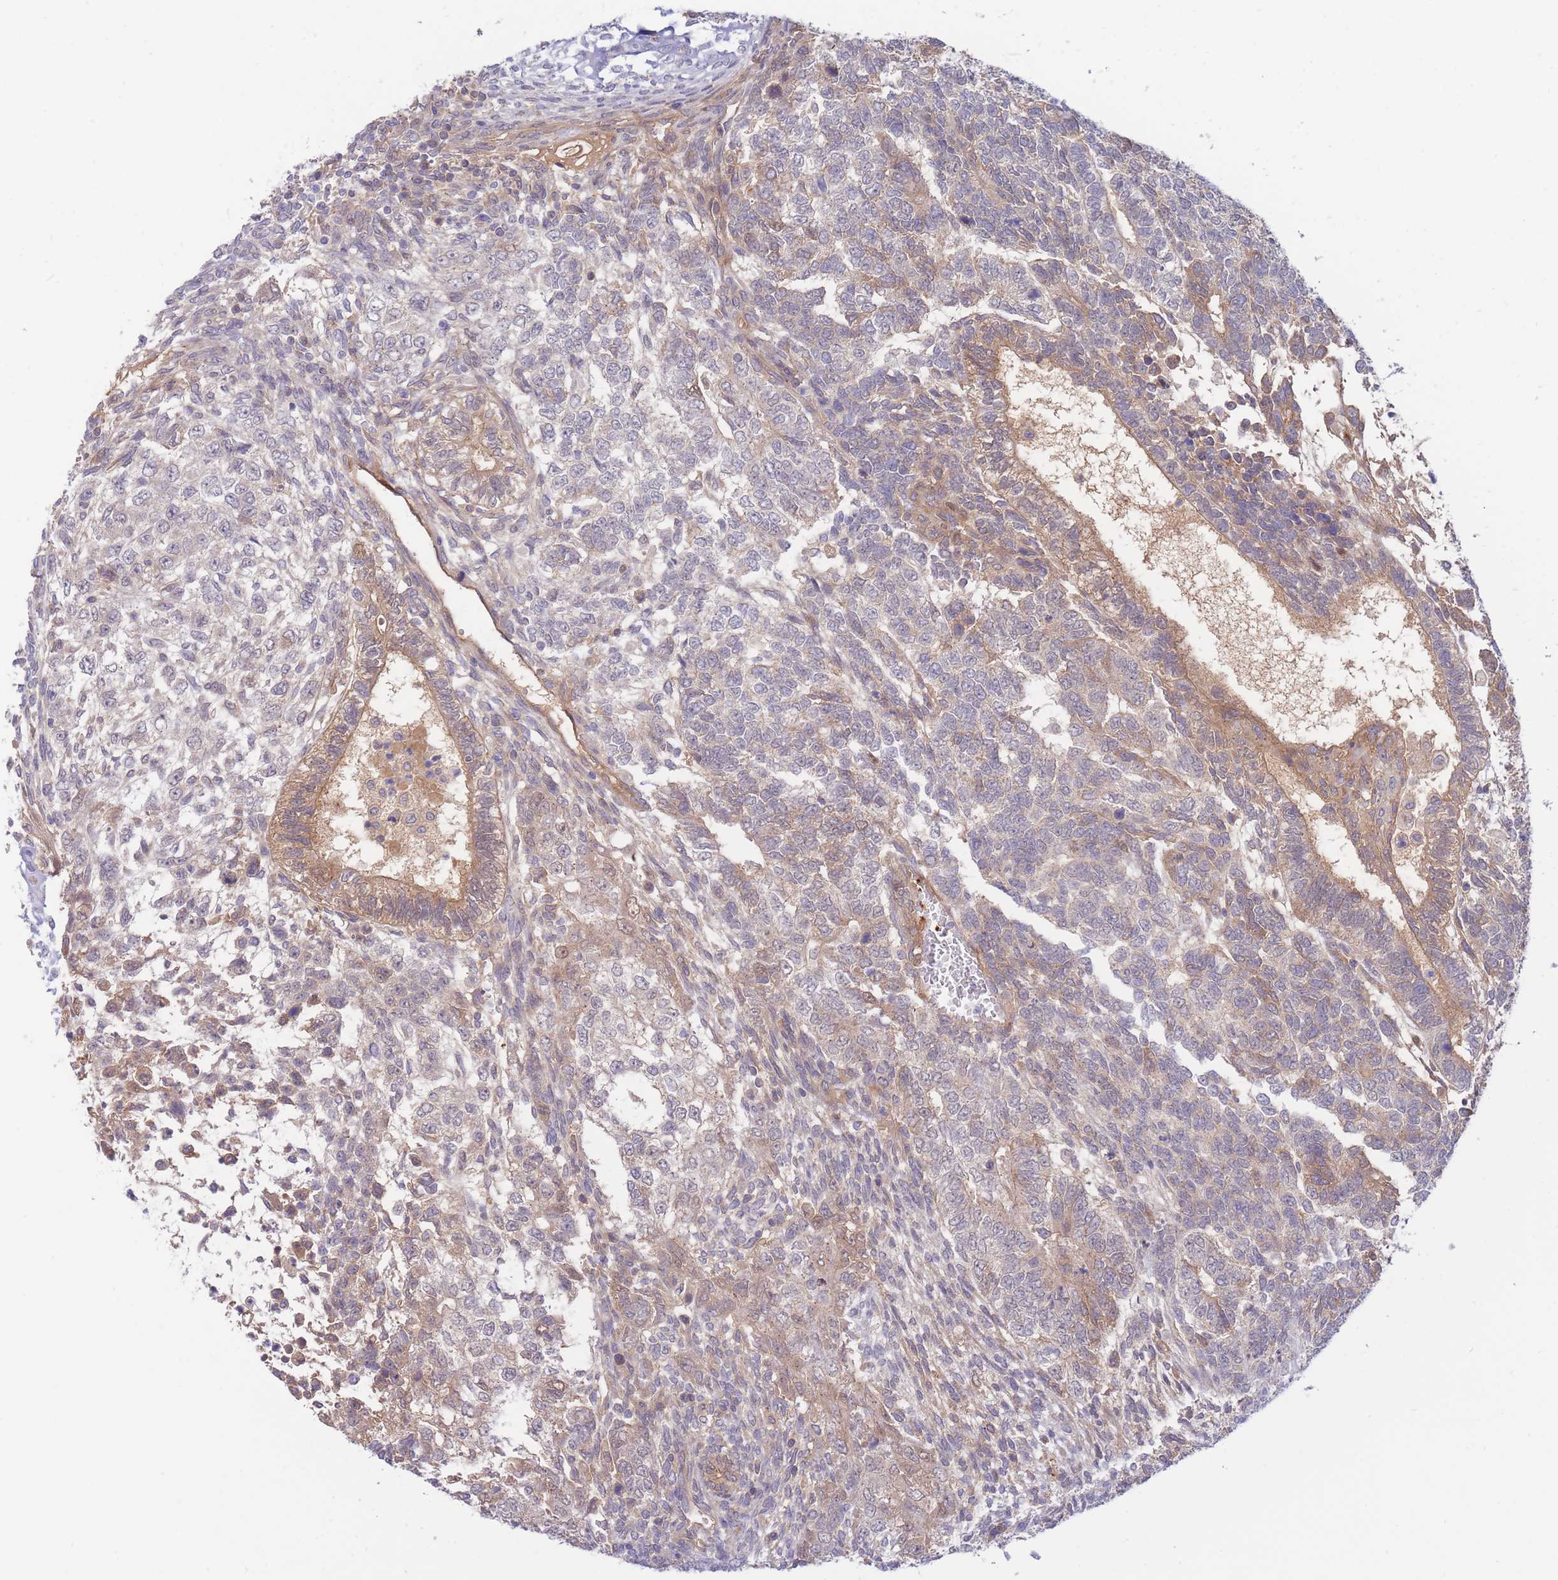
{"staining": {"intensity": "weak", "quantity": "25%-75%", "location": "cytoplasmic/membranous"}, "tissue": "testis cancer", "cell_type": "Tumor cells", "image_type": "cancer", "snomed": [{"axis": "morphology", "description": "Carcinoma, Embryonal, NOS"}, {"axis": "topography", "description": "Testis"}], "caption": "A brown stain labels weak cytoplasmic/membranous expression of a protein in human embryonal carcinoma (testis) tumor cells.", "gene": "APOL4", "patient": {"sex": "male", "age": 23}}